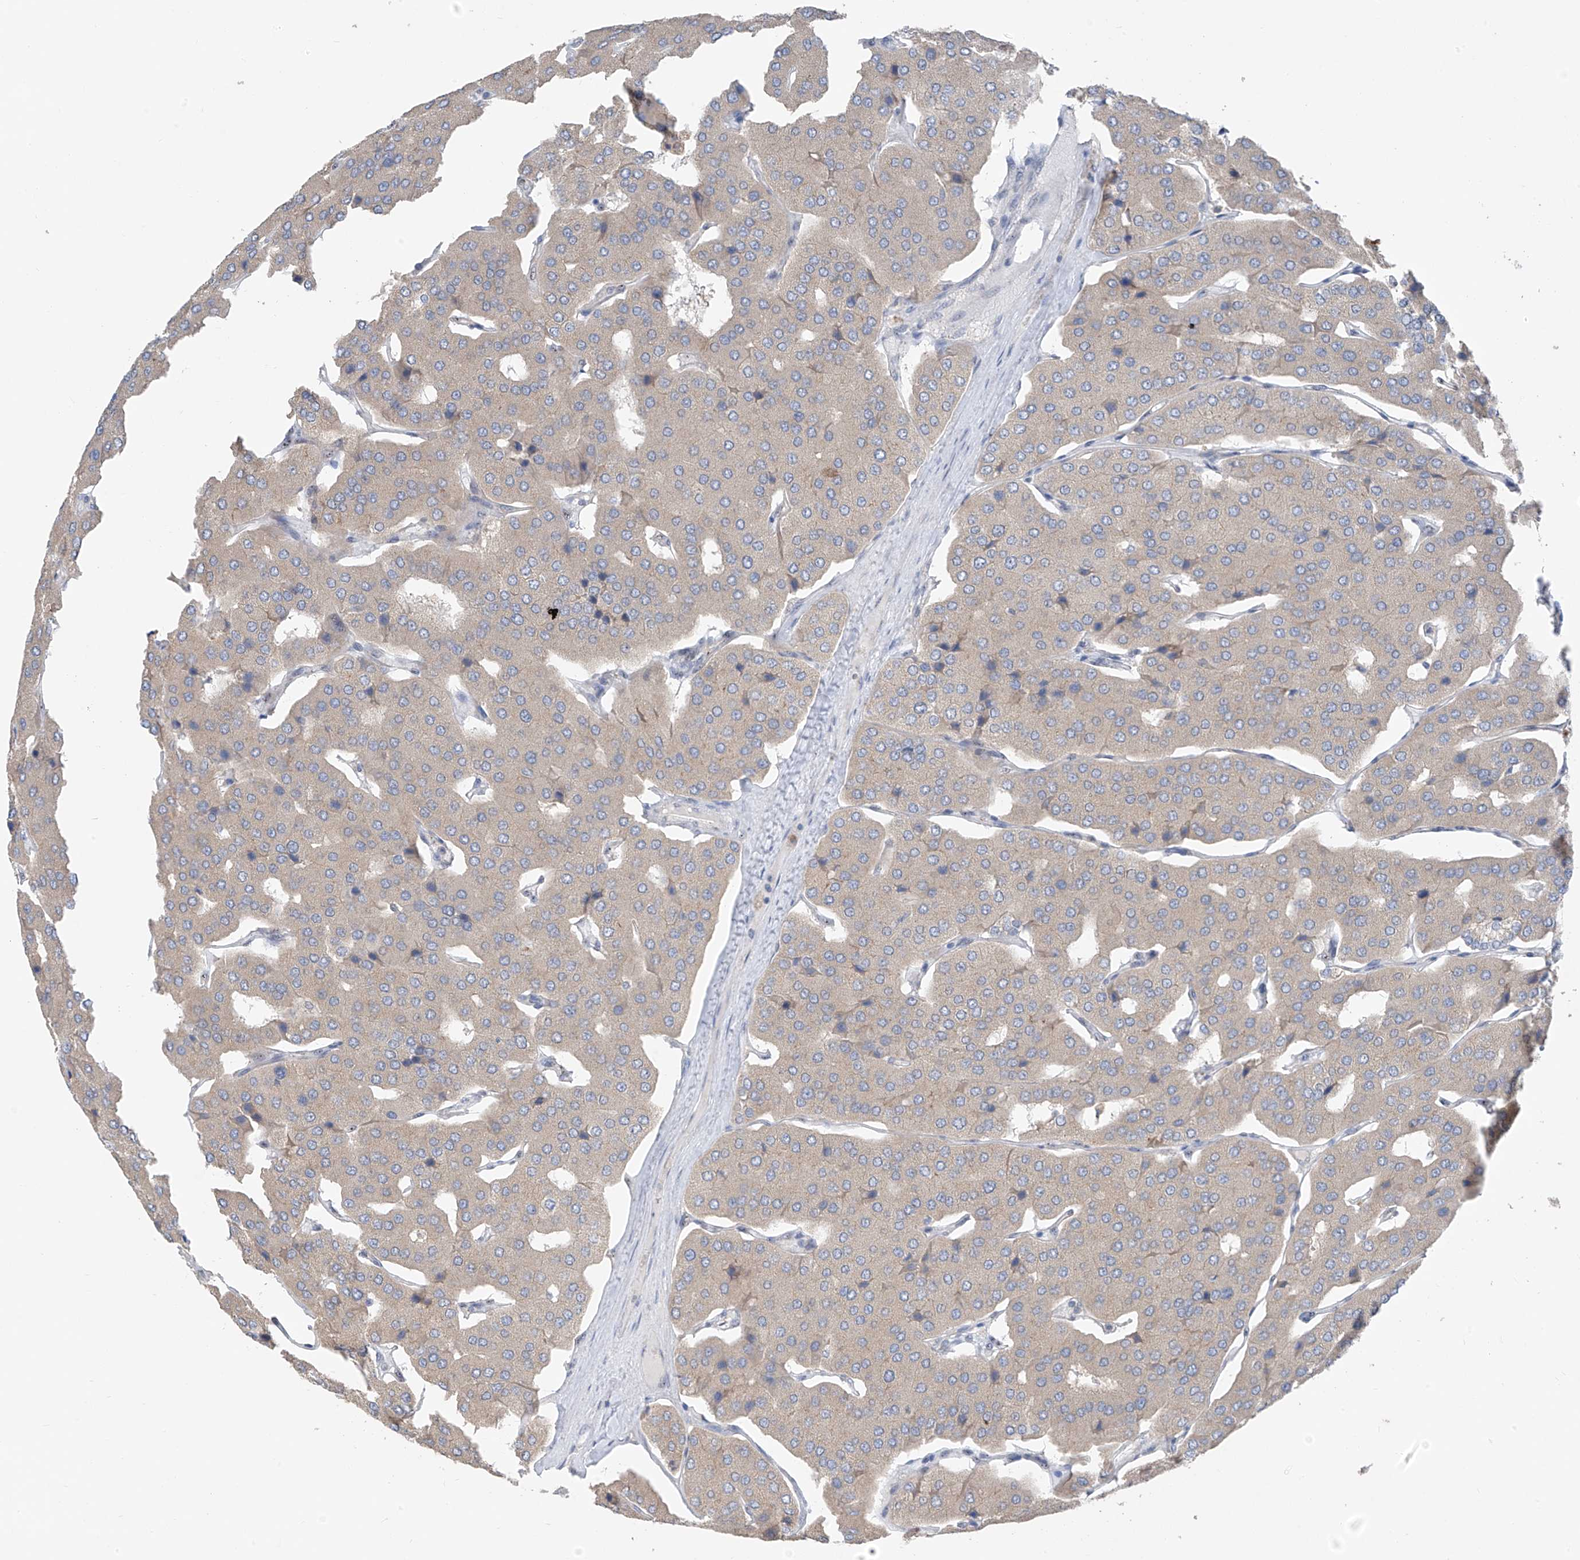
{"staining": {"intensity": "weak", "quantity": ">75%", "location": "cytoplasmic/membranous"}, "tissue": "parathyroid gland", "cell_type": "Glandular cells", "image_type": "normal", "snomed": [{"axis": "morphology", "description": "Normal tissue, NOS"}, {"axis": "morphology", "description": "Adenoma, NOS"}, {"axis": "topography", "description": "Parathyroid gland"}], "caption": "Glandular cells reveal low levels of weak cytoplasmic/membranous positivity in about >75% of cells in benign parathyroid gland.", "gene": "RPL4", "patient": {"sex": "female", "age": 86}}